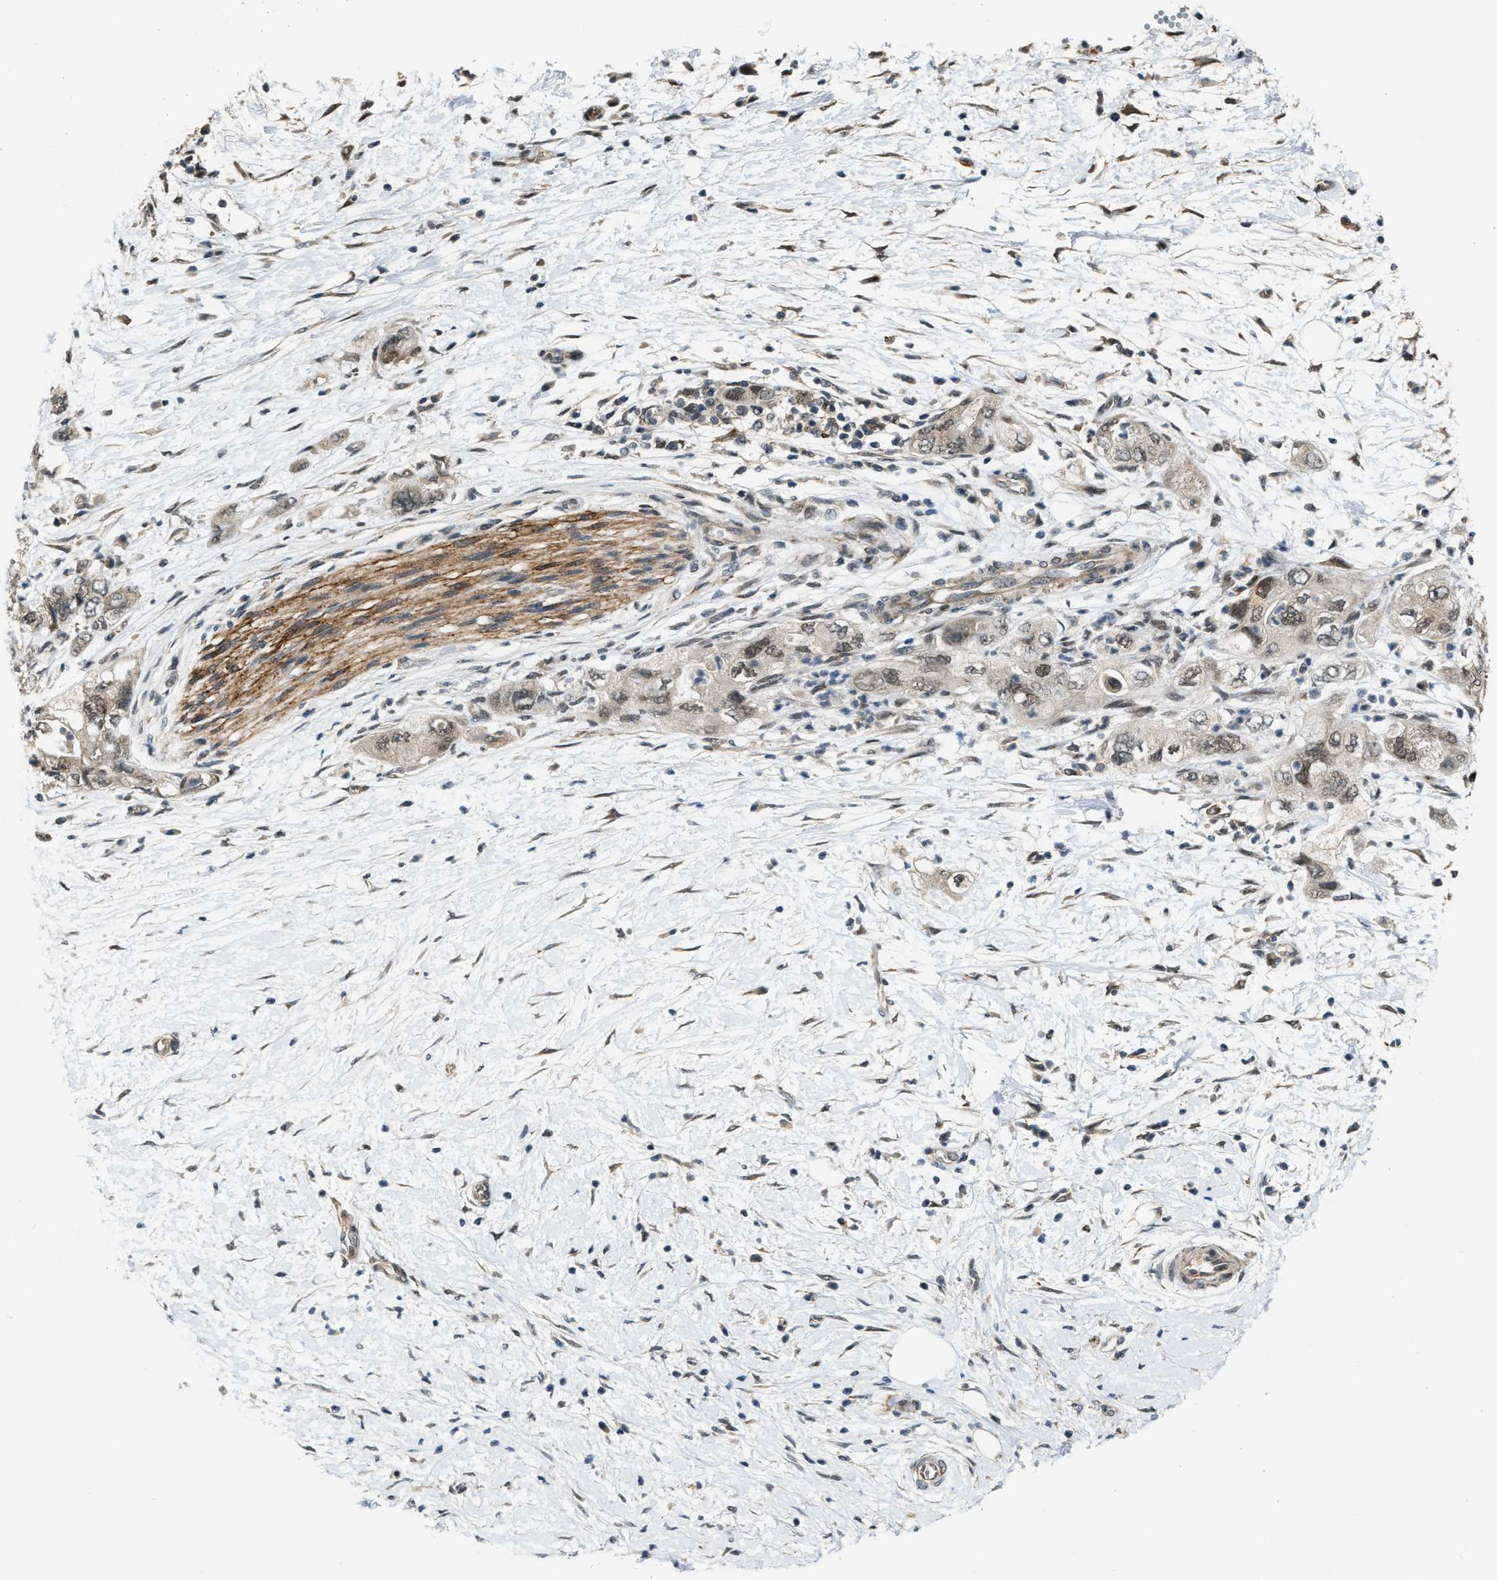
{"staining": {"intensity": "weak", "quantity": "25%-75%", "location": "cytoplasmic/membranous,nuclear"}, "tissue": "pancreatic cancer", "cell_type": "Tumor cells", "image_type": "cancer", "snomed": [{"axis": "morphology", "description": "Adenocarcinoma, NOS"}, {"axis": "topography", "description": "Pancreas"}], "caption": "Adenocarcinoma (pancreatic) was stained to show a protein in brown. There is low levels of weak cytoplasmic/membranous and nuclear staining in about 25%-75% of tumor cells.", "gene": "KIF24", "patient": {"sex": "female", "age": 73}}